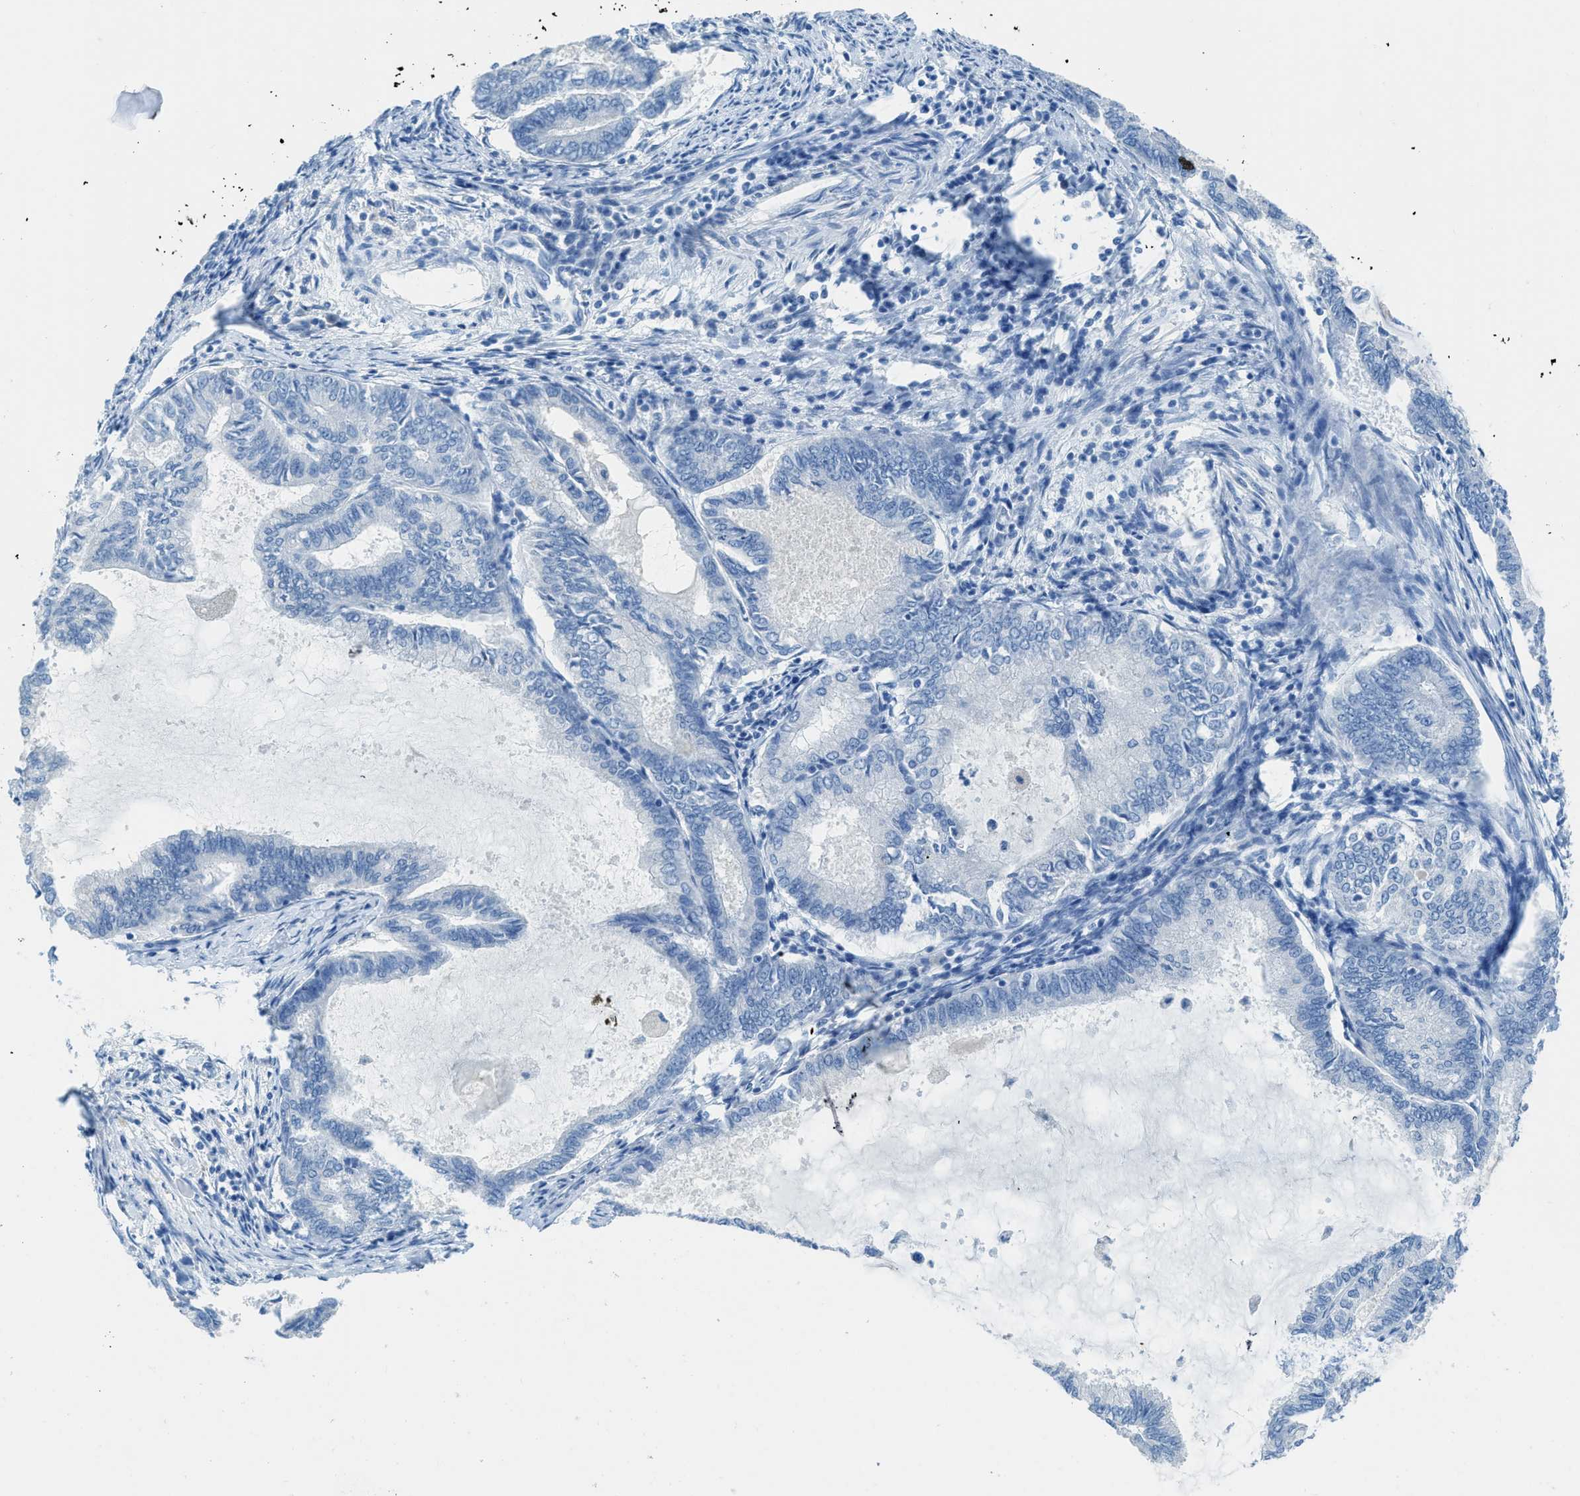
{"staining": {"intensity": "negative", "quantity": "none", "location": "none"}, "tissue": "endometrial cancer", "cell_type": "Tumor cells", "image_type": "cancer", "snomed": [{"axis": "morphology", "description": "Adenocarcinoma, NOS"}, {"axis": "topography", "description": "Endometrium"}], "caption": "The histopathology image reveals no significant staining in tumor cells of endometrial adenocarcinoma.", "gene": "ACAN", "patient": {"sex": "female", "age": 86}}